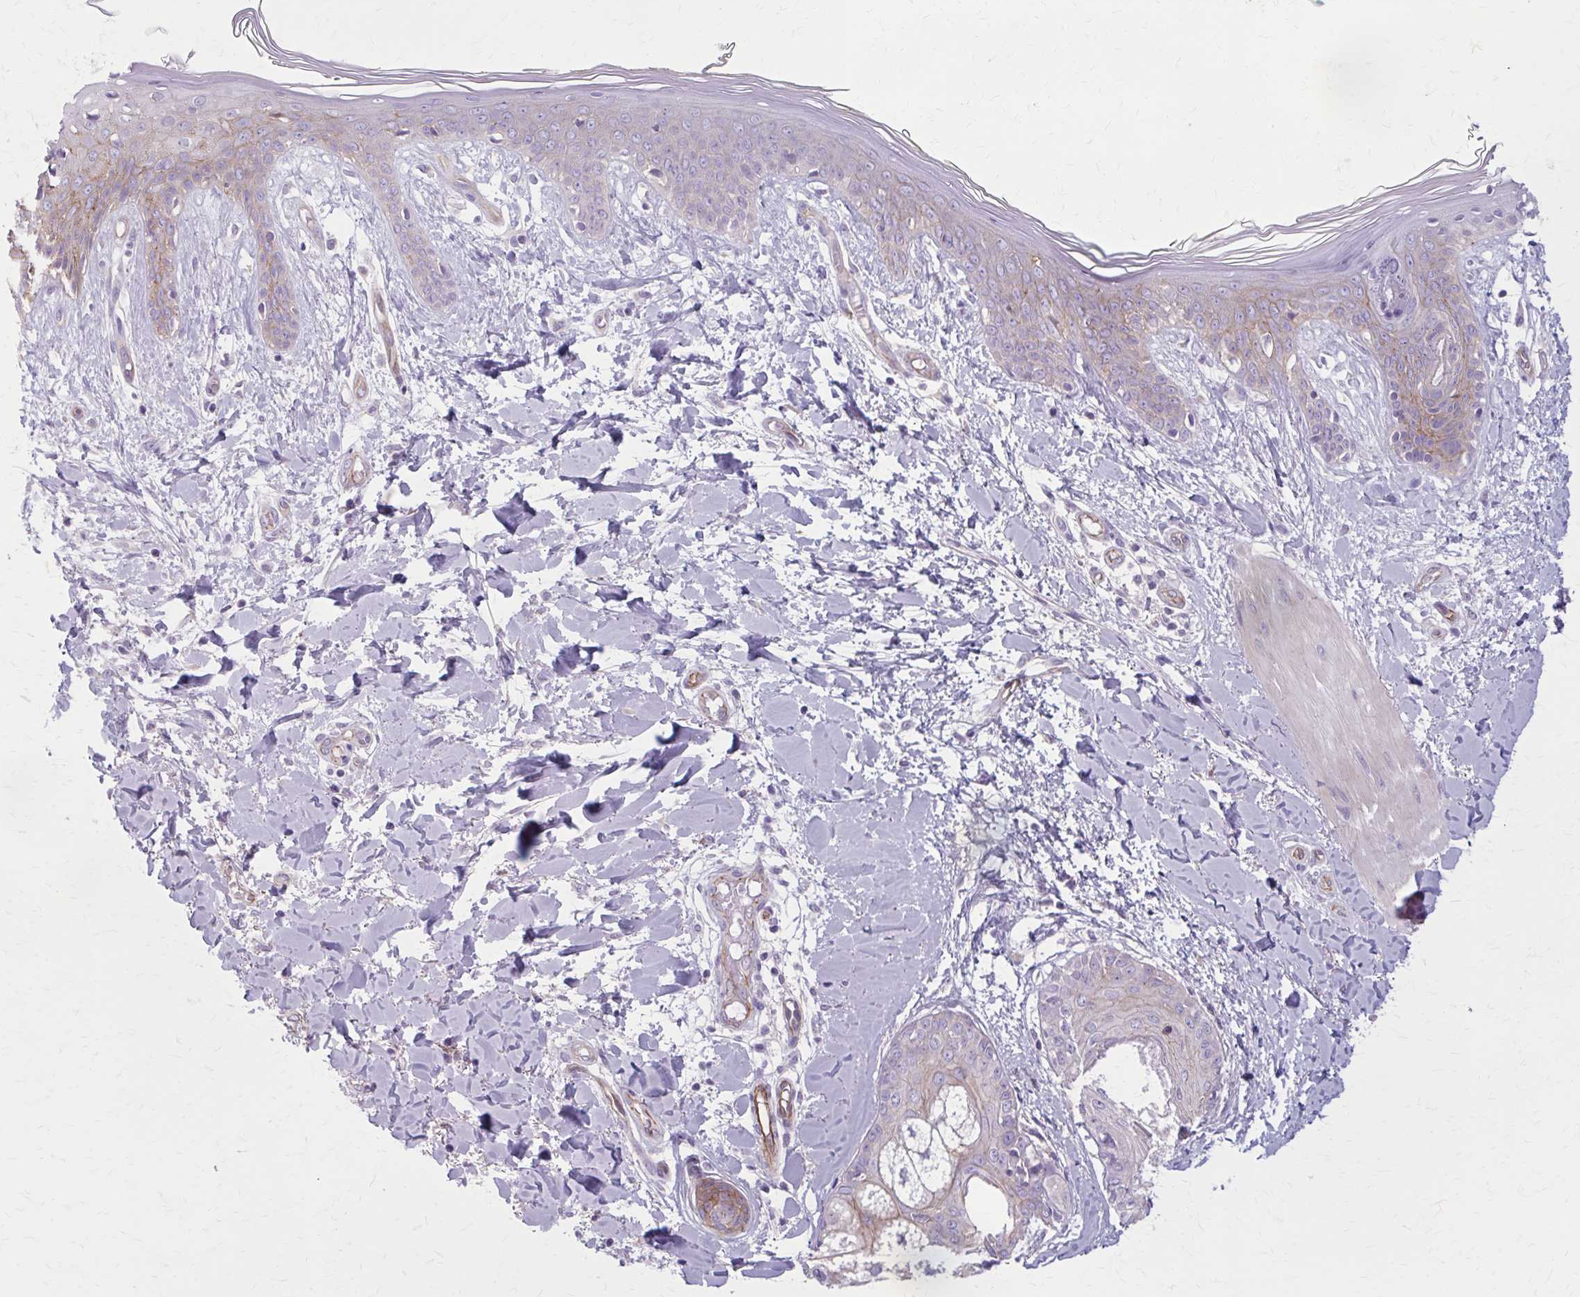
{"staining": {"intensity": "negative", "quantity": "none", "location": "none"}, "tissue": "skin", "cell_type": "Fibroblasts", "image_type": "normal", "snomed": [{"axis": "morphology", "description": "Normal tissue, NOS"}, {"axis": "topography", "description": "Skin"}], "caption": "Immunohistochemistry (IHC) histopathology image of normal skin stained for a protein (brown), which exhibits no staining in fibroblasts.", "gene": "ZDHHC7", "patient": {"sex": "female", "age": 34}}